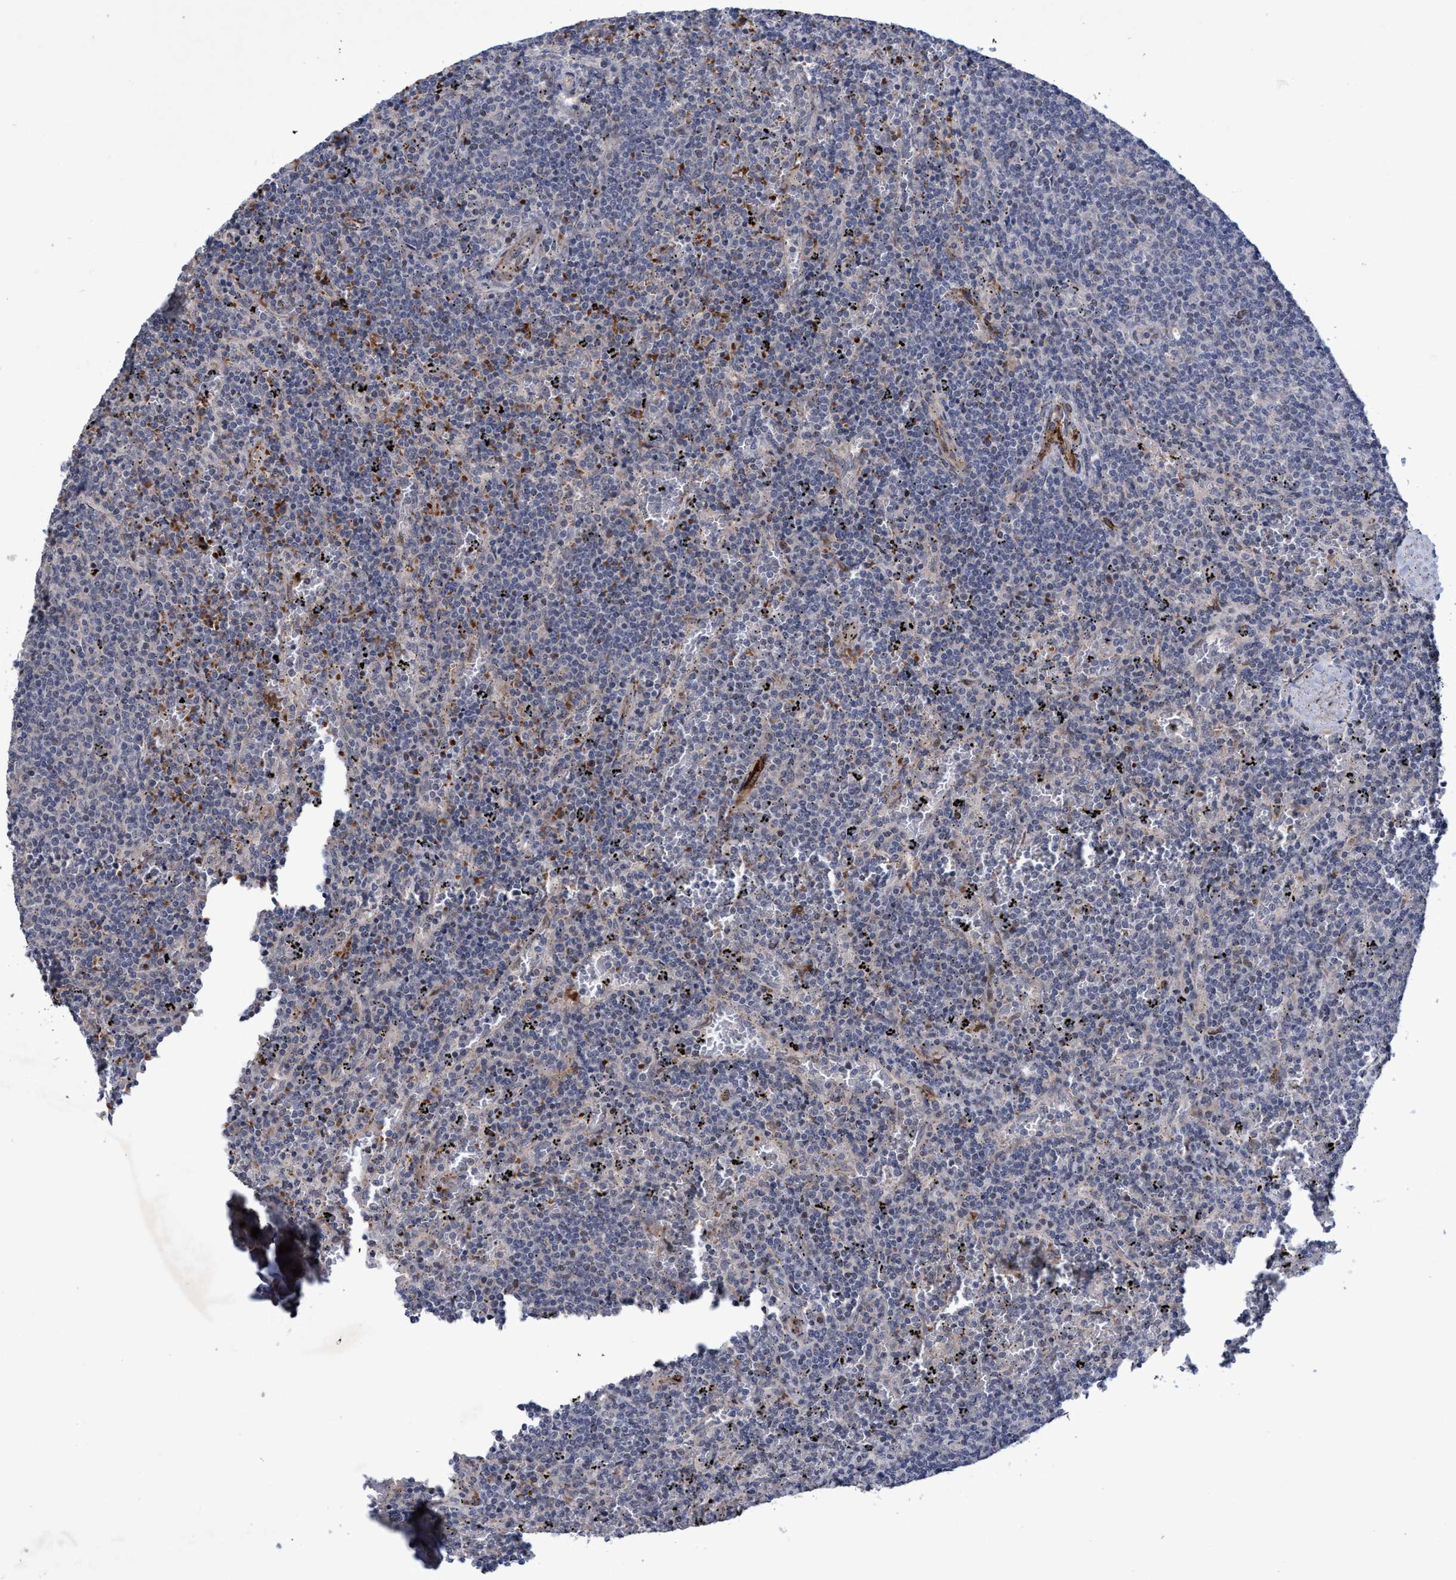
{"staining": {"intensity": "negative", "quantity": "none", "location": "none"}, "tissue": "lymphoma", "cell_type": "Tumor cells", "image_type": "cancer", "snomed": [{"axis": "morphology", "description": "Malignant lymphoma, non-Hodgkin's type, Low grade"}, {"axis": "topography", "description": "Spleen"}], "caption": "A micrograph of lymphoma stained for a protein shows no brown staining in tumor cells. (Stains: DAB IHC with hematoxylin counter stain, Microscopy: brightfield microscopy at high magnification).", "gene": "ZNF750", "patient": {"sex": "female", "age": 50}}